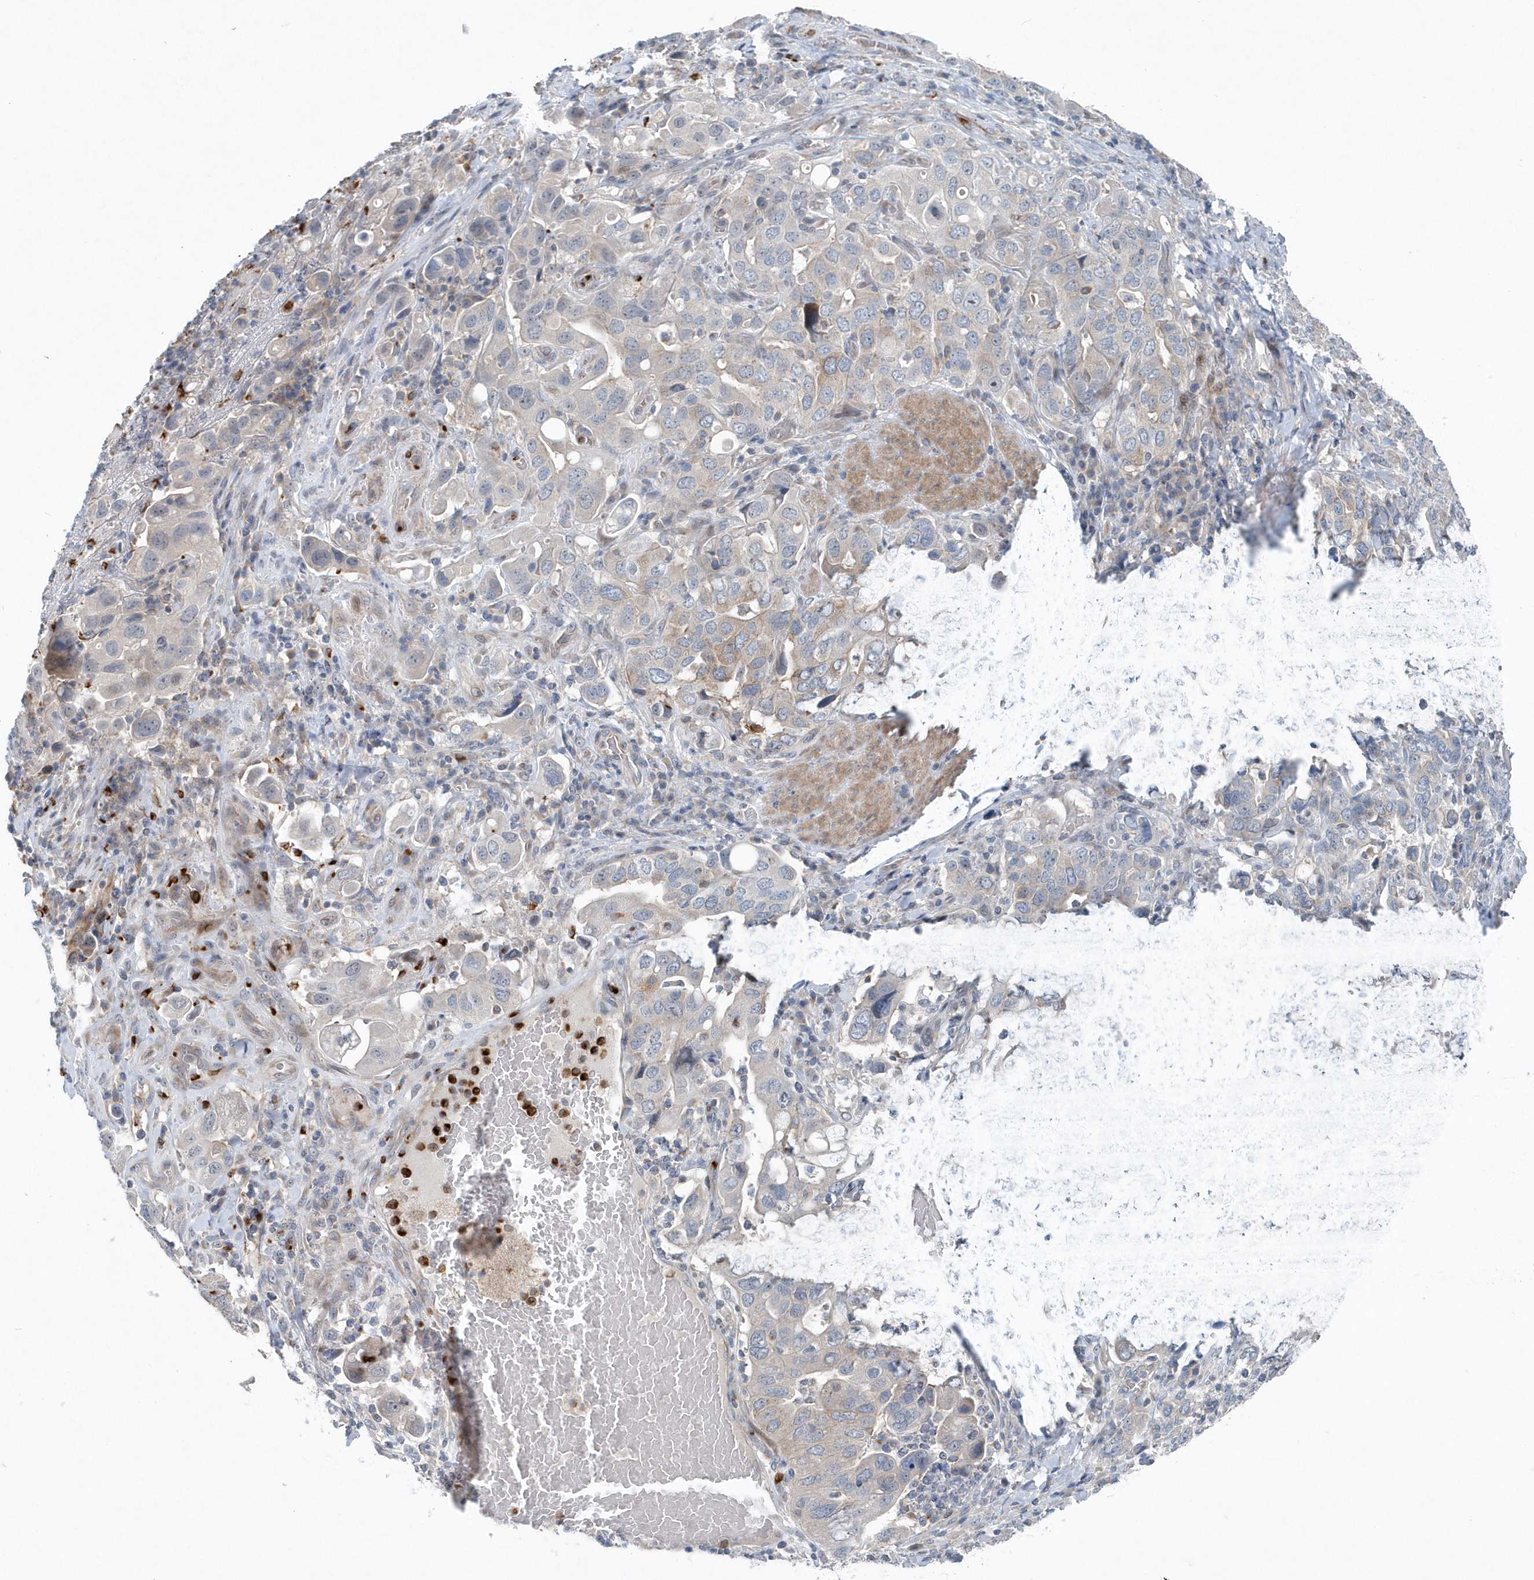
{"staining": {"intensity": "weak", "quantity": "<25%", "location": "cytoplasmic/membranous"}, "tissue": "stomach cancer", "cell_type": "Tumor cells", "image_type": "cancer", "snomed": [{"axis": "morphology", "description": "Adenocarcinoma, NOS"}, {"axis": "topography", "description": "Stomach, upper"}], "caption": "There is no significant positivity in tumor cells of stomach cancer (adenocarcinoma). (DAB (3,3'-diaminobenzidine) immunohistochemistry visualized using brightfield microscopy, high magnification).", "gene": "MCC", "patient": {"sex": "male", "age": 62}}